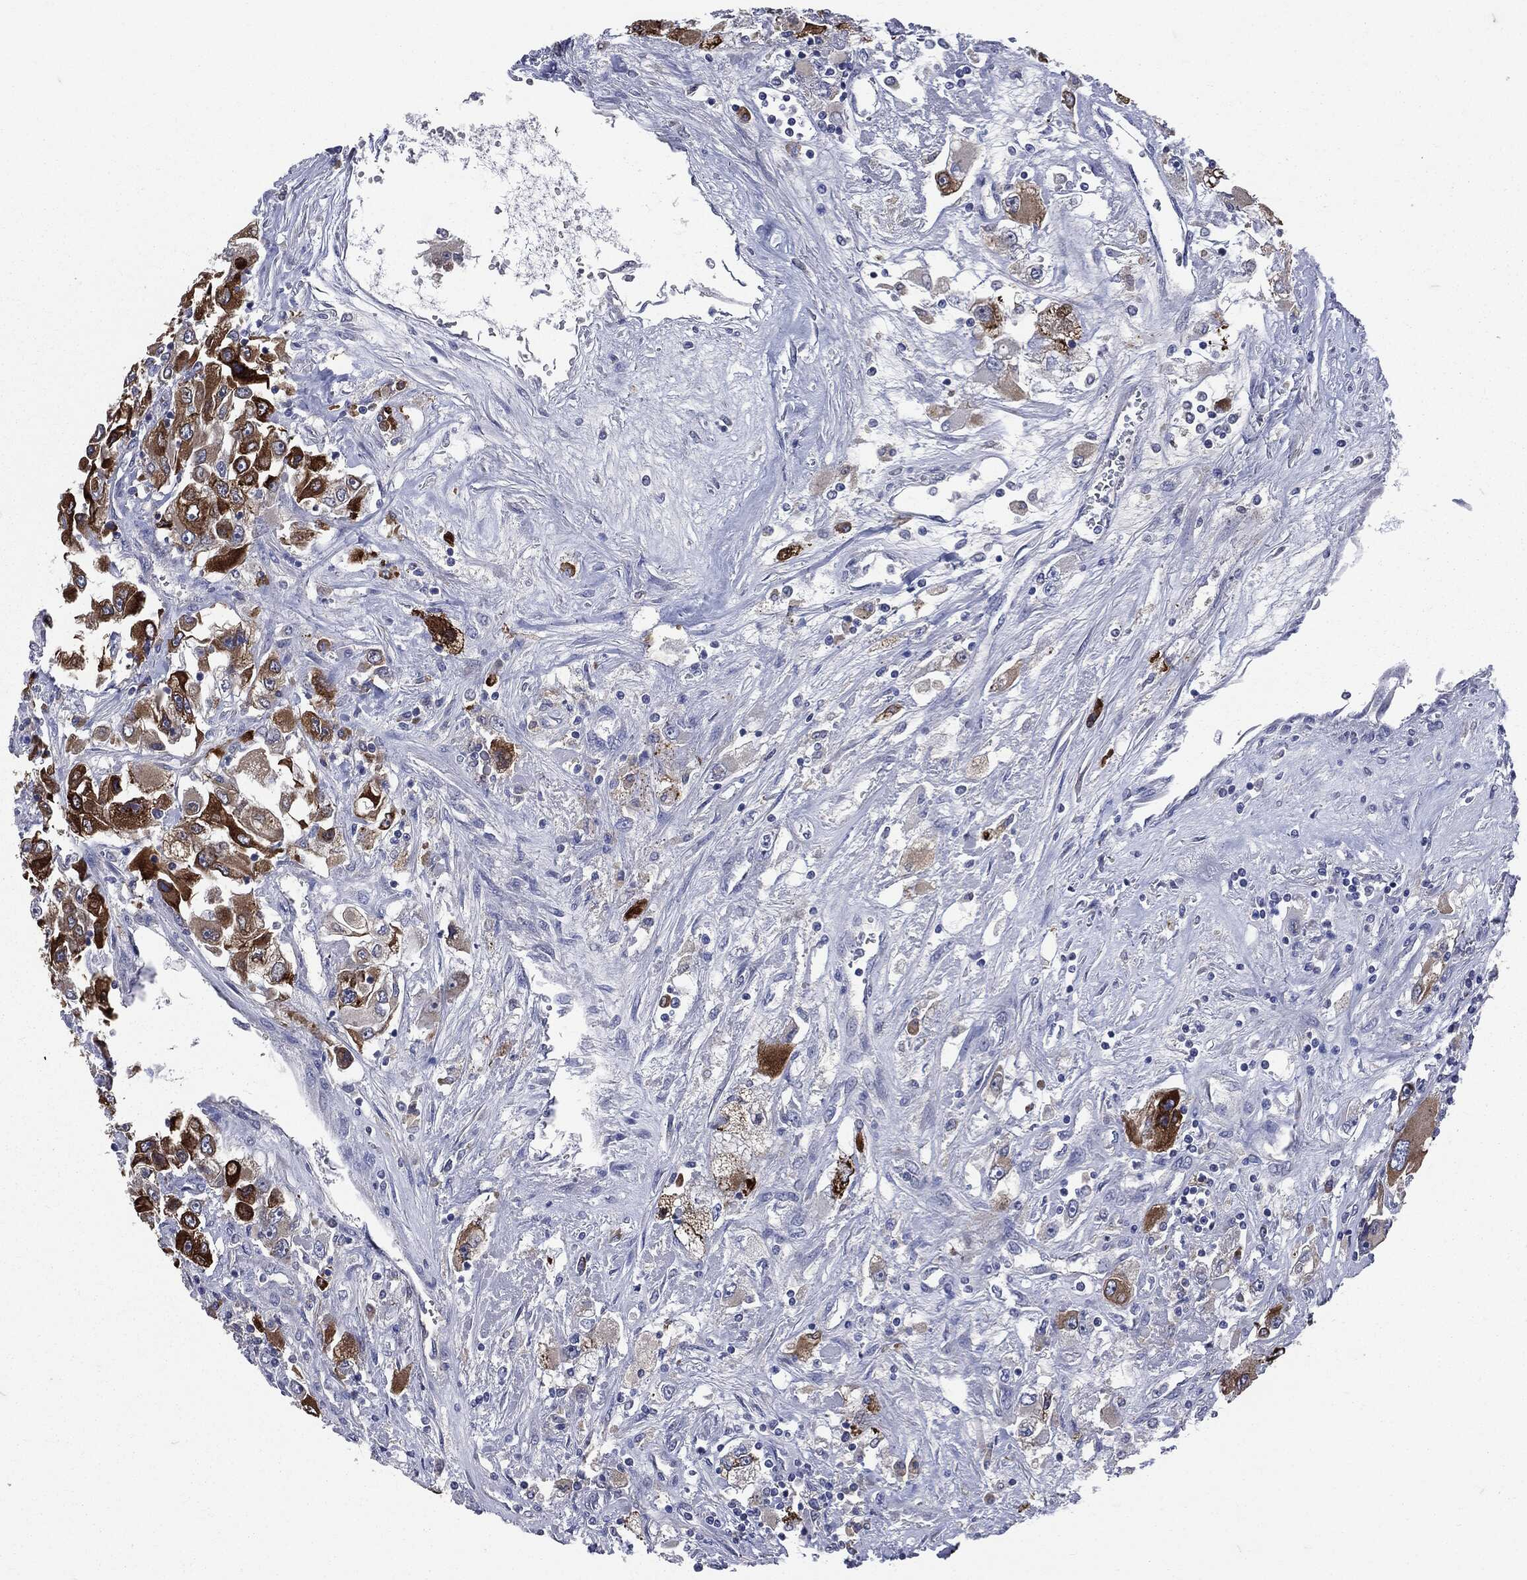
{"staining": {"intensity": "strong", "quantity": "25%-75%", "location": "cytoplasmic/membranous"}, "tissue": "renal cancer", "cell_type": "Tumor cells", "image_type": "cancer", "snomed": [{"axis": "morphology", "description": "Adenocarcinoma, NOS"}, {"axis": "topography", "description": "Kidney"}], "caption": "A high-resolution image shows IHC staining of renal cancer, which shows strong cytoplasmic/membranous positivity in approximately 25%-75% of tumor cells. The staining was performed using DAB, with brown indicating positive protein expression. Nuclei are stained blue with hematoxylin.", "gene": "PTGS2", "patient": {"sex": "female", "age": 52}}